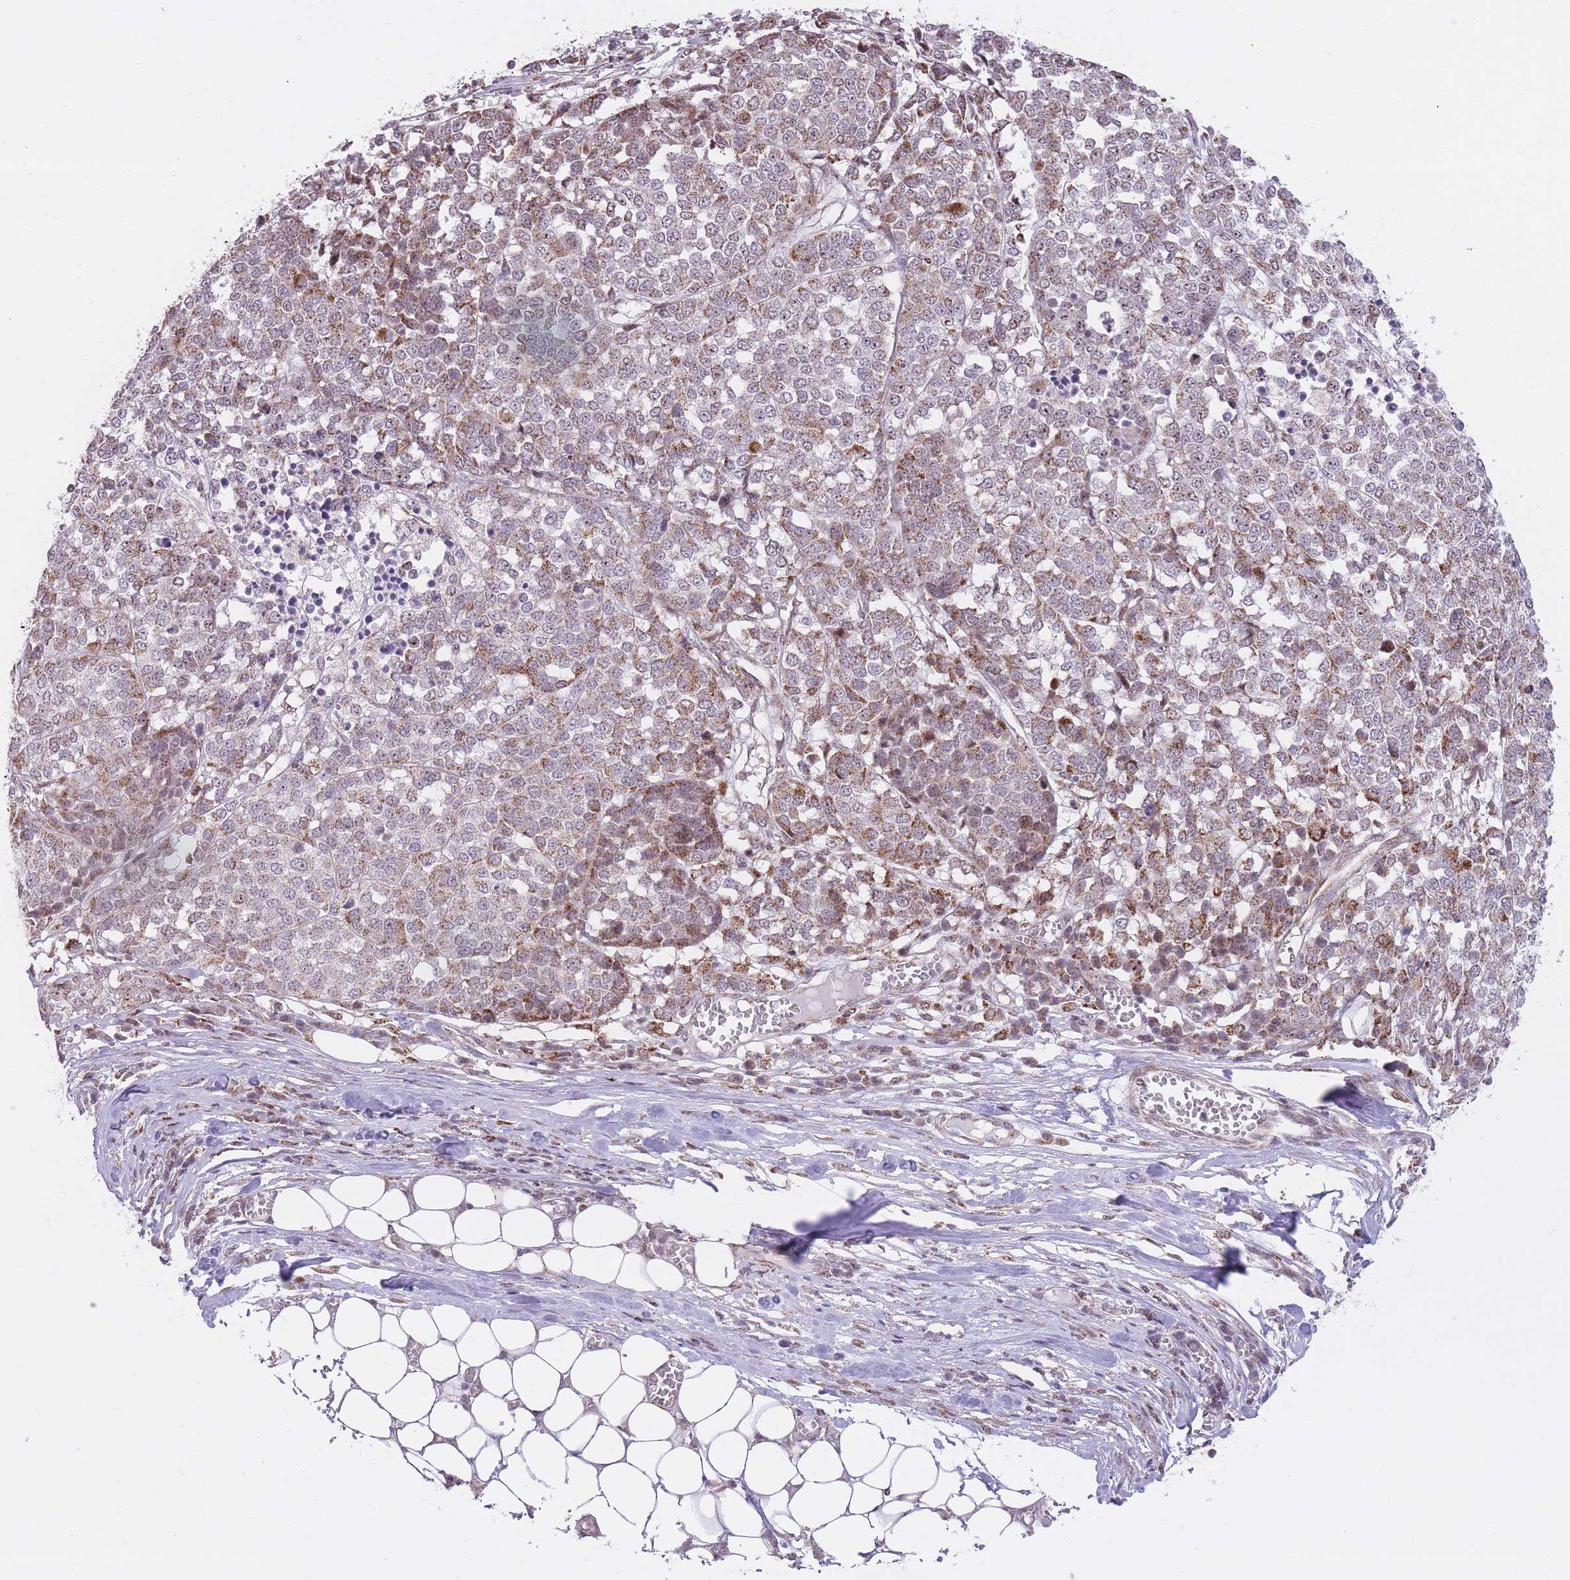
{"staining": {"intensity": "moderate", "quantity": "25%-75%", "location": "cytoplasmic/membranous"}, "tissue": "melanoma", "cell_type": "Tumor cells", "image_type": "cancer", "snomed": [{"axis": "morphology", "description": "Malignant melanoma, Metastatic site"}, {"axis": "topography", "description": "Lymph node"}], "caption": "Protein staining of melanoma tissue exhibits moderate cytoplasmic/membranous staining in about 25%-75% of tumor cells. (brown staining indicates protein expression, while blue staining denotes nuclei).", "gene": "DPYSL4", "patient": {"sex": "male", "age": 44}}